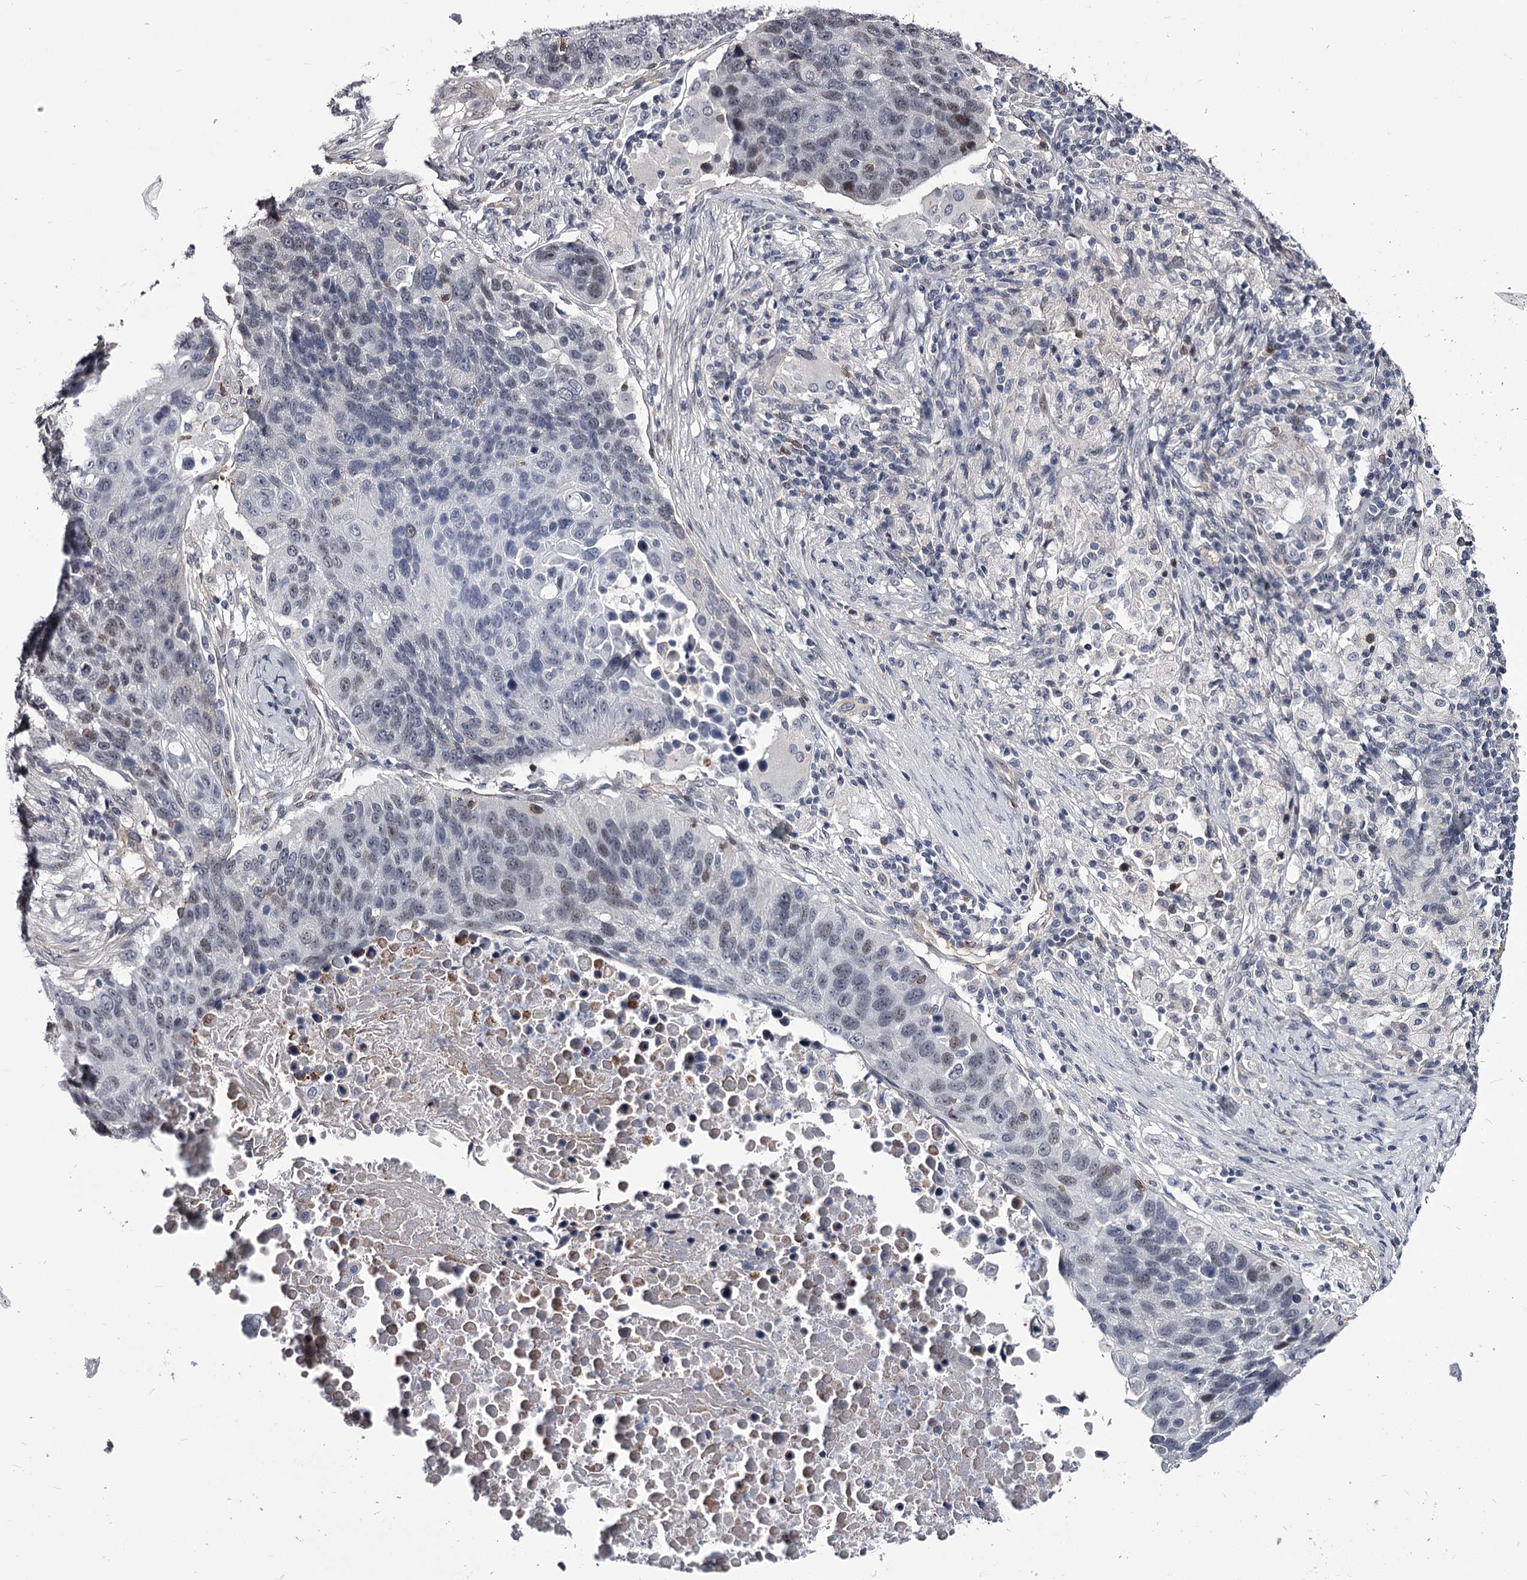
{"staining": {"intensity": "negative", "quantity": "none", "location": "none"}, "tissue": "lung cancer", "cell_type": "Tumor cells", "image_type": "cancer", "snomed": [{"axis": "morphology", "description": "Normal tissue, NOS"}, {"axis": "morphology", "description": "Squamous cell carcinoma, NOS"}, {"axis": "topography", "description": "Lymph node"}, {"axis": "topography", "description": "Lung"}], "caption": "This histopathology image is of lung cancer (squamous cell carcinoma) stained with immunohistochemistry (IHC) to label a protein in brown with the nuclei are counter-stained blue. There is no positivity in tumor cells. Nuclei are stained in blue.", "gene": "OVOL2", "patient": {"sex": "male", "age": 66}}